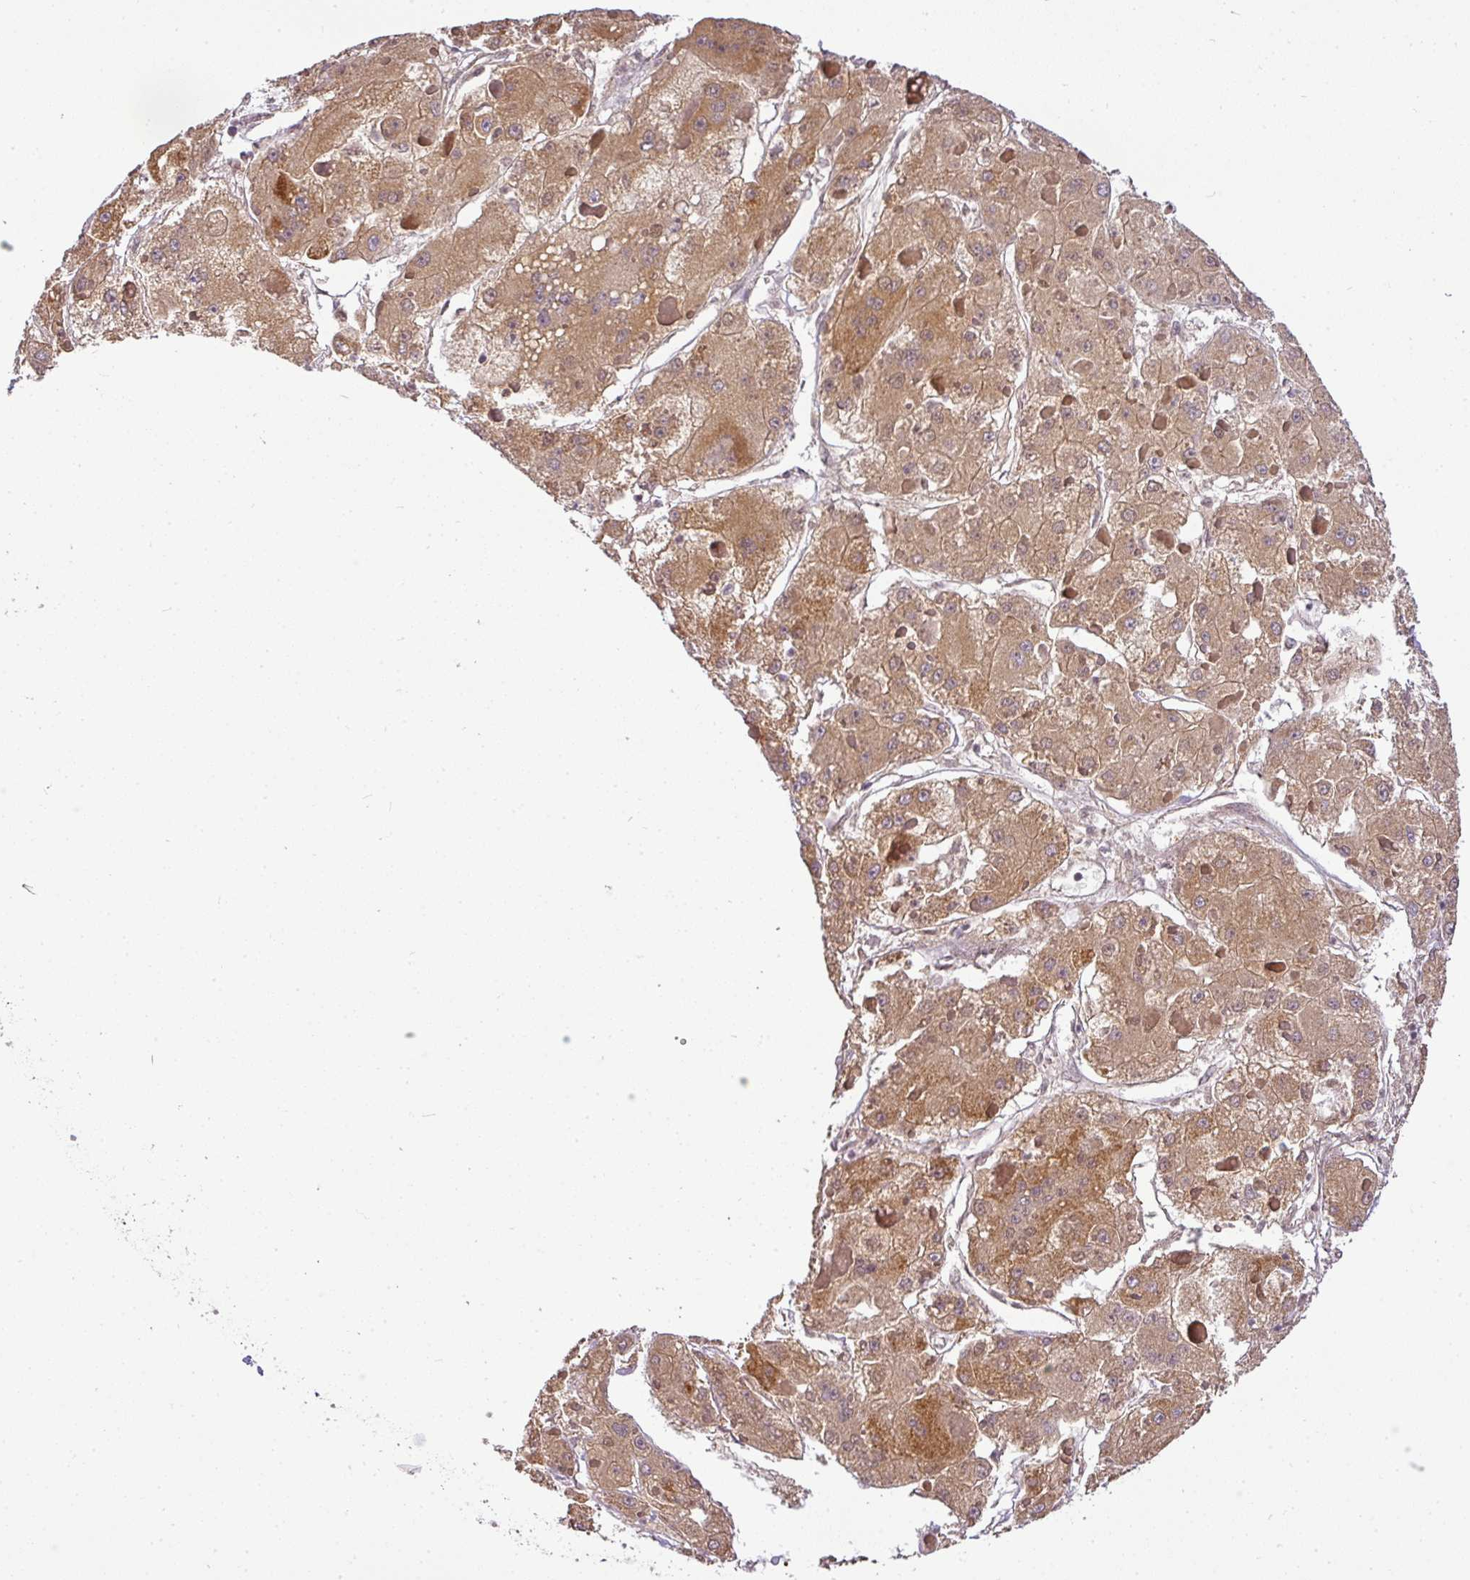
{"staining": {"intensity": "strong", "quantity": ">75%", "location": "cytoplasmic/membranous"}, "tissue": "liver cancer", "cell_type": "Tumor cells", "image_type": "cancer", "snomed": [{"axis": "morphology", "description": "Carcinoma, Hepatocellular, NOS"}, {"axis": "topography", "description": "Liver"}], "caption": "Protein staining of liver cancer (hepatocellular carcinoma) tissue displays strong cytoplasmic/membranous positivity in approximately >75% of tumor cells.", "gene": "C1orf226", "patient": {"sex": "female", "age": 73}}